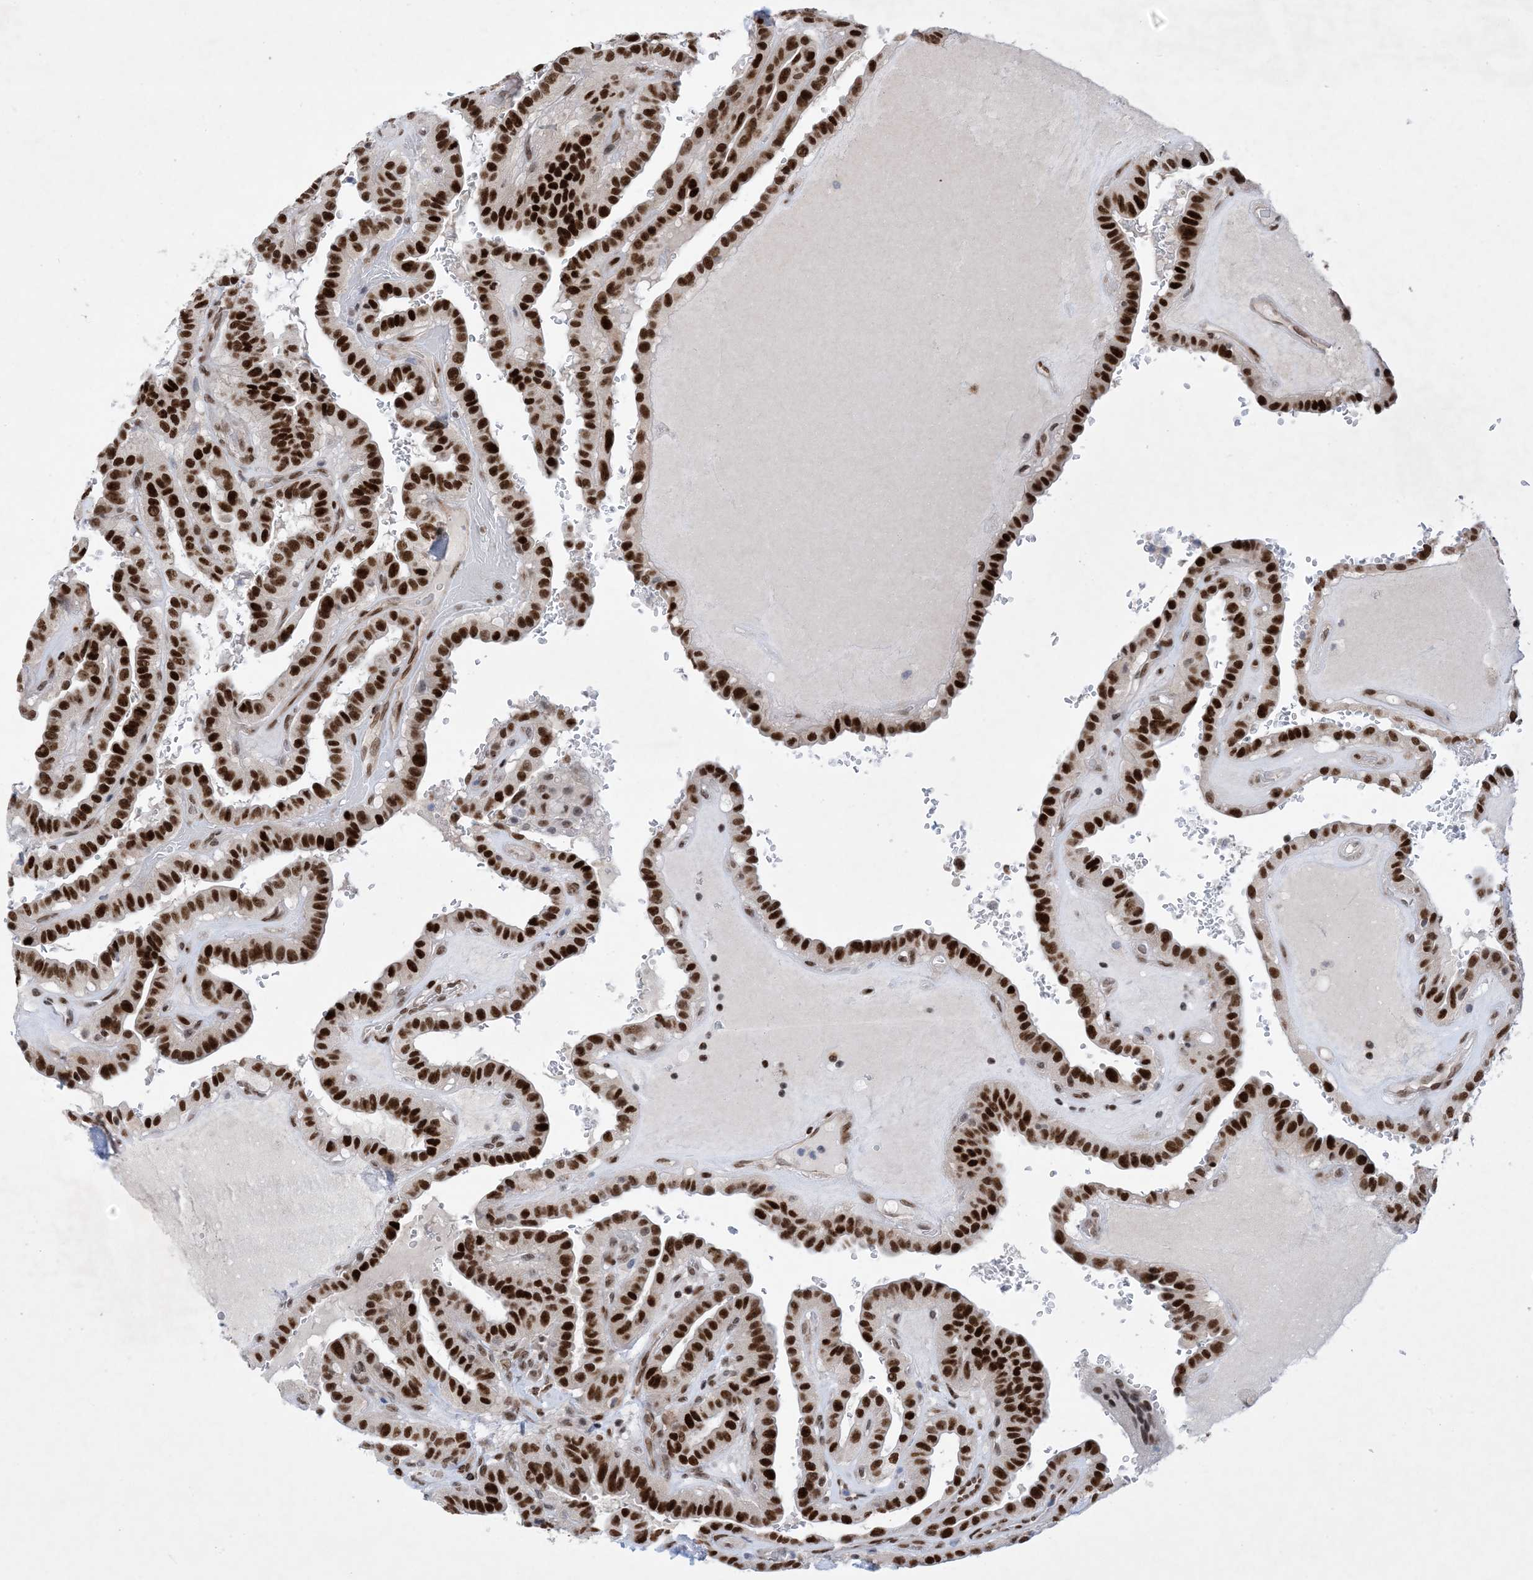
{"staining": {"intensity": "strong", "quantity": ">75%", "location": "nuclear"}, "tissue": "thyroid cancer", "cell_type": "Tumor cells", "image_type": "cancer", "snomed": [{"axis": "morphology", "description": "Papillary adenocarcinoma, NOS"}, {"axis": "topography", "description": "Thyroid gland"}], "caption": "Thyroid papillary adenocarcinoma stained with a protein marker exhibits strong staining in tumor cells.", "gene": "TSPYL1", "patient": {"sex": "male", "age": 77}}